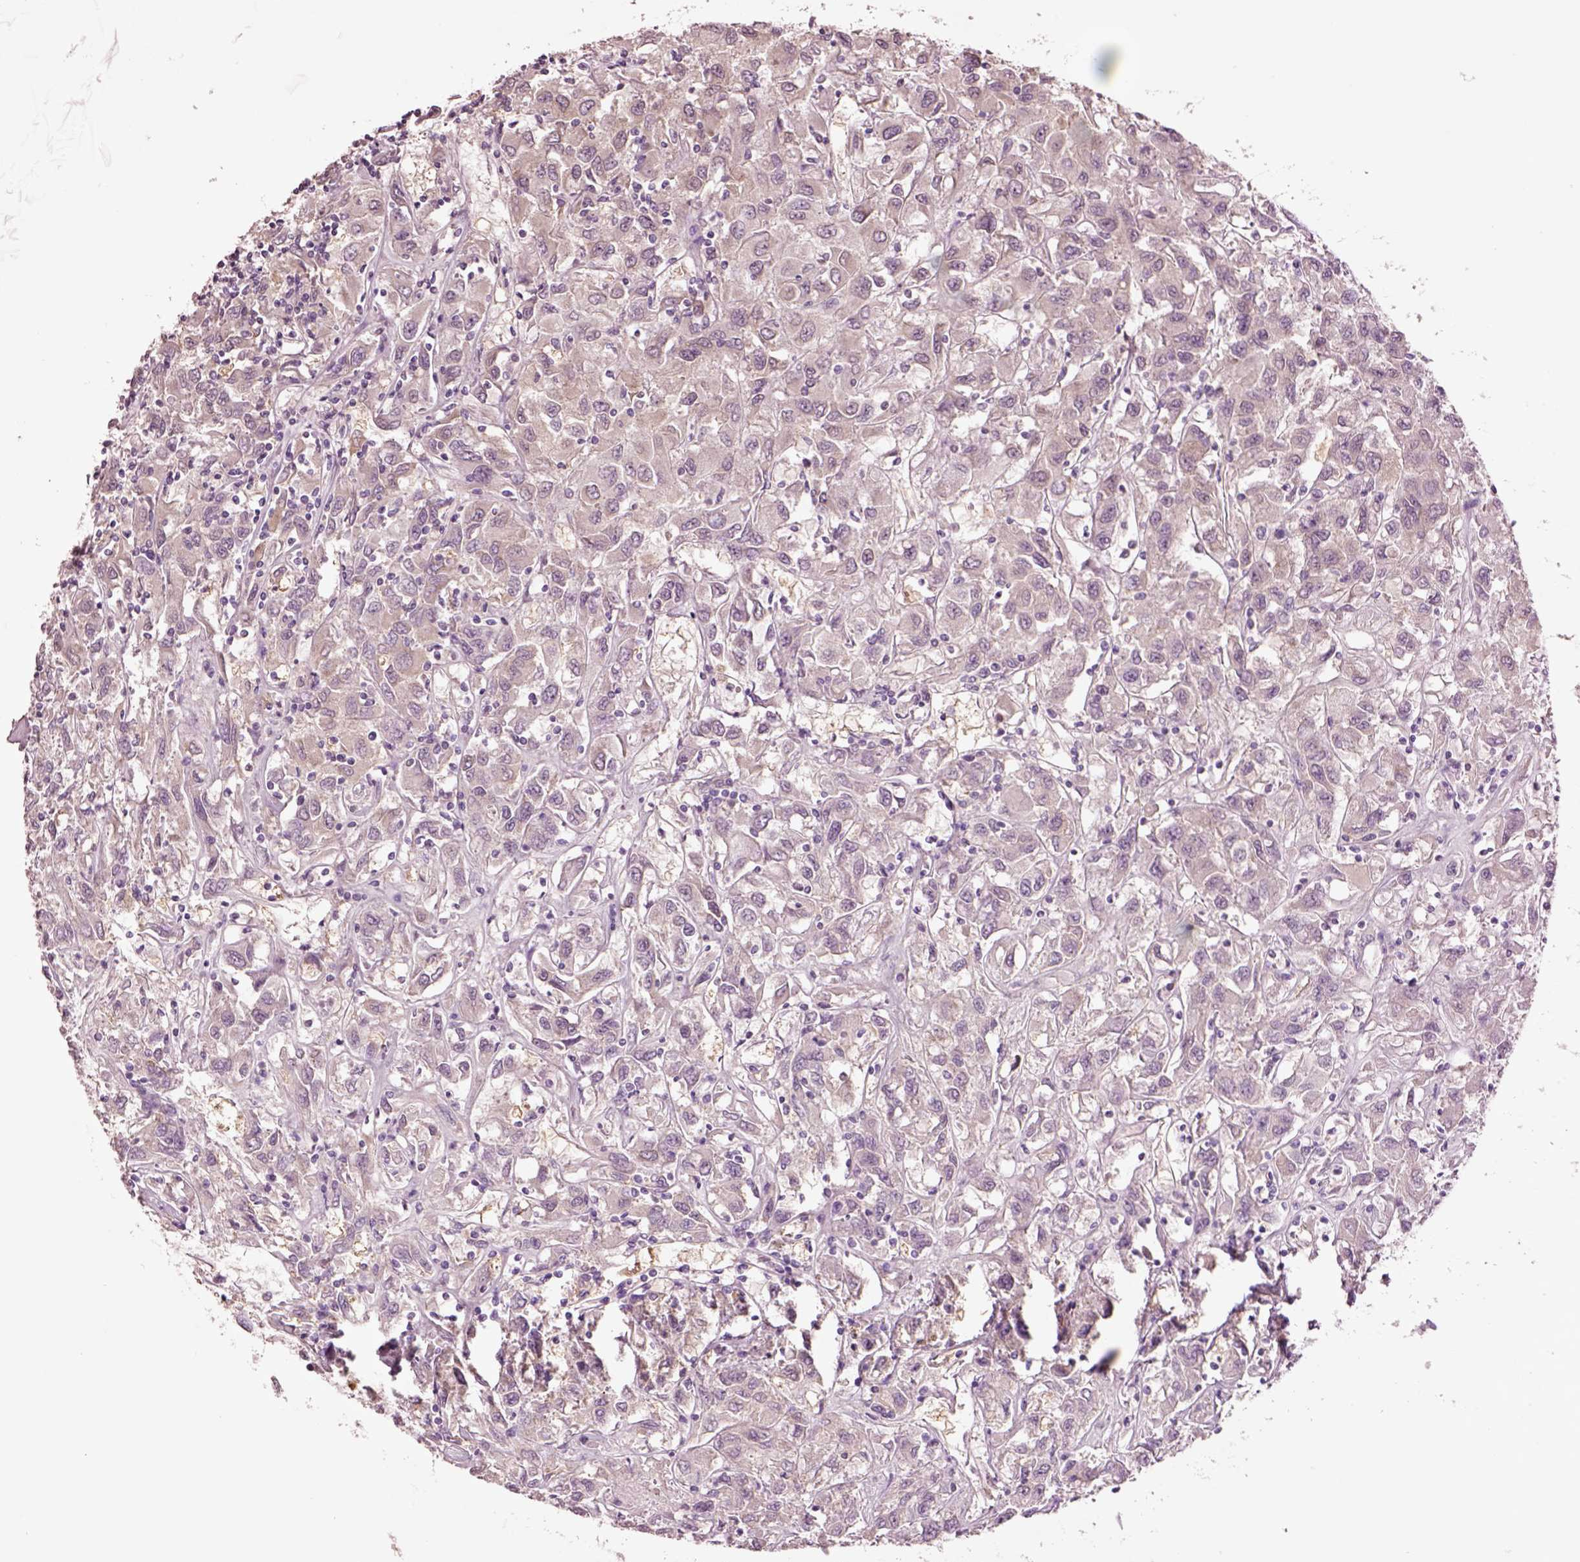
{"staining": {"intensity": "negative", "quantity": "none", "location": "none"}, "tissue": "renal cancer", "cell_type": "Tumor cells", "image_type": "cancer", "snomed": [{"axis": "morphology", "description": "Adenocarcinoma, NOS"}, {"axis": "topography", "description": "Kidney"}], "caption": "Tumor cells show no significant protein positivity in renal cancer (adenocarcinoma).", "gene": "CLPSL1", "patient": {"sex": "female", "age": 76}}